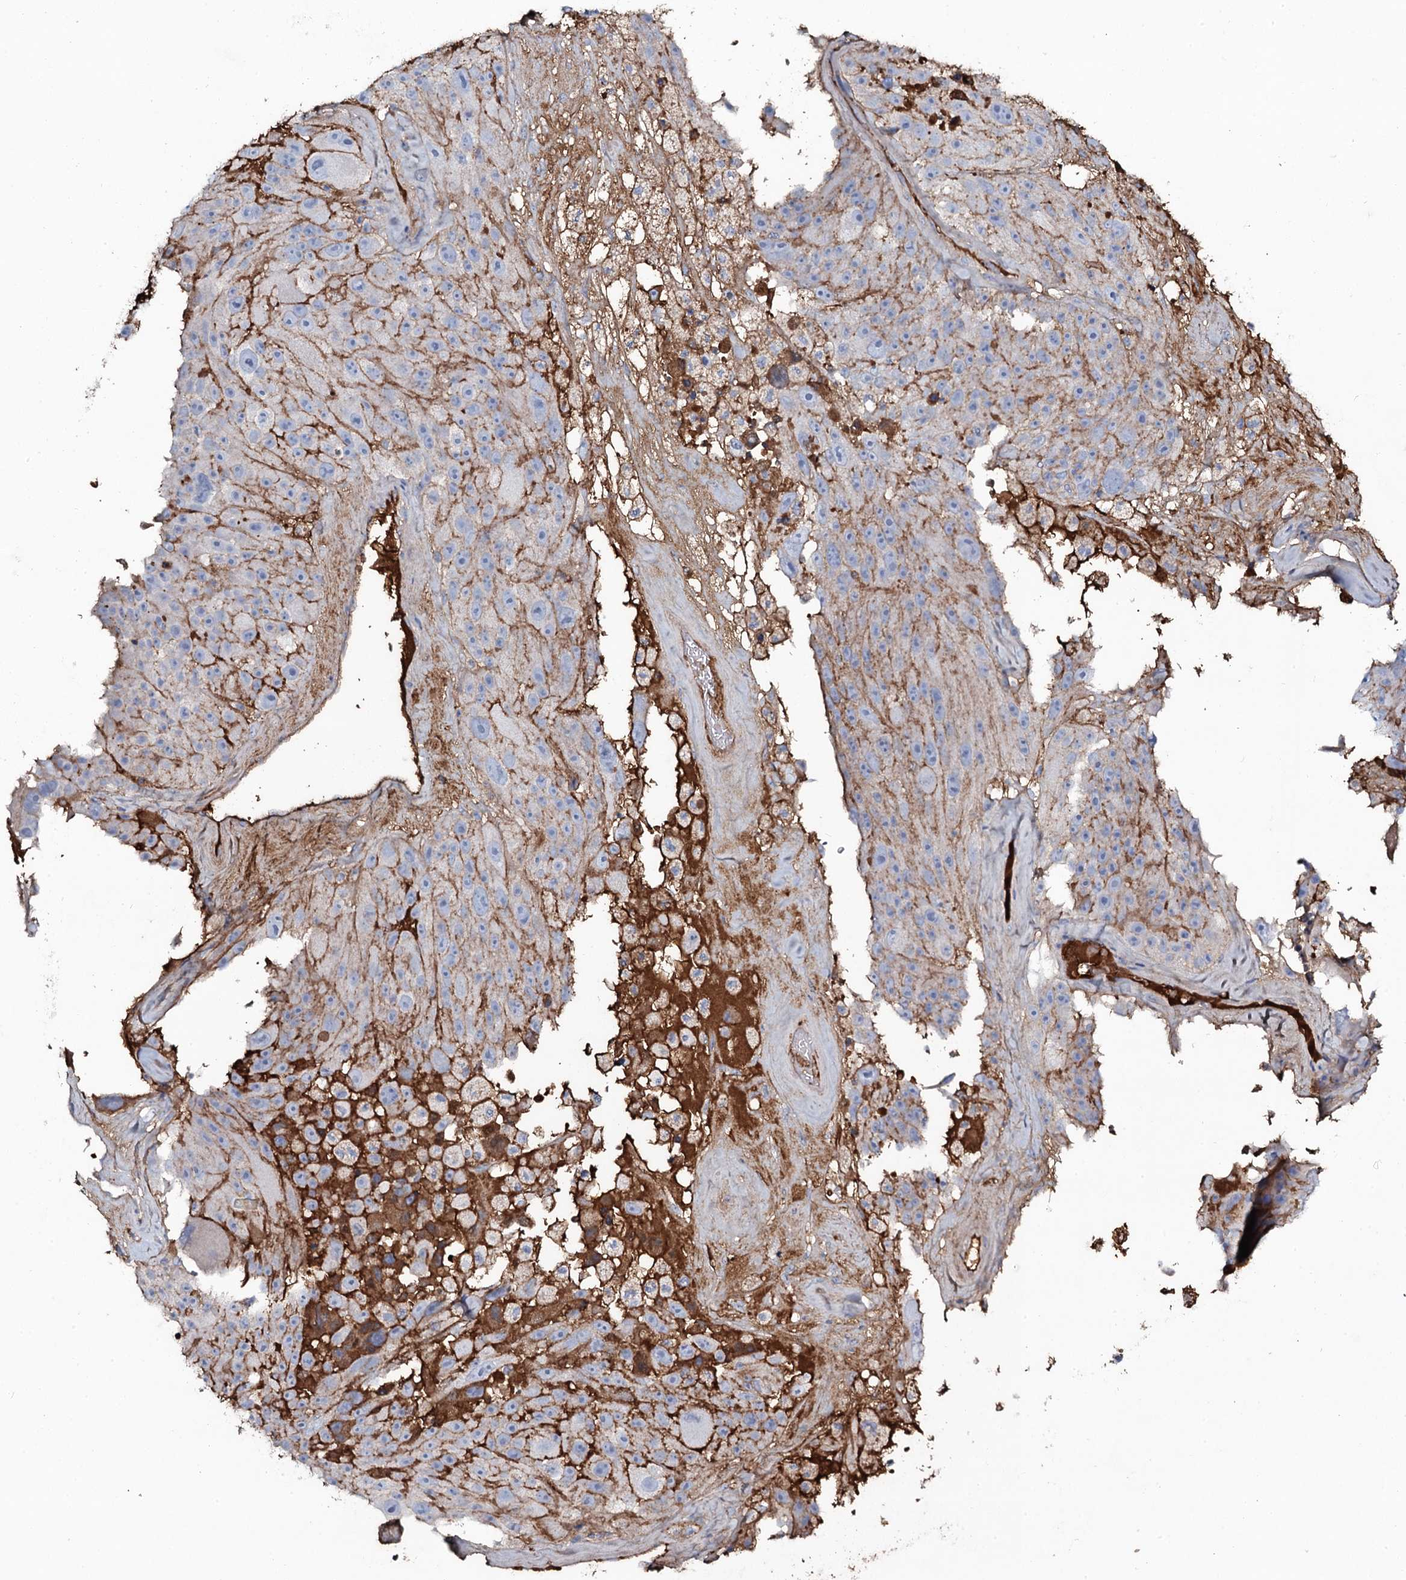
{"staining": {"intensity": "moderate", "quantity": "25%-75%", "location": "cytoplasmic/membranous"}, "tissue": "melanoma", "cell_type": "Tumor cells", "image_type": "cancer", "snomed": [{"axis": "morphology", "description": "Malignant melanoma, Metastatic site"}, {"axis": "topography", "description": "Lymph node"}], "caption": "Protein expression analysis of malignant melanoma (metastatic site) exhibits moderate cytoplasmic/membranous positivity in approximately 25%-75% of tumor cells.", "gene": "EDN1", "patient": {"sex": "male", "age": 62}}